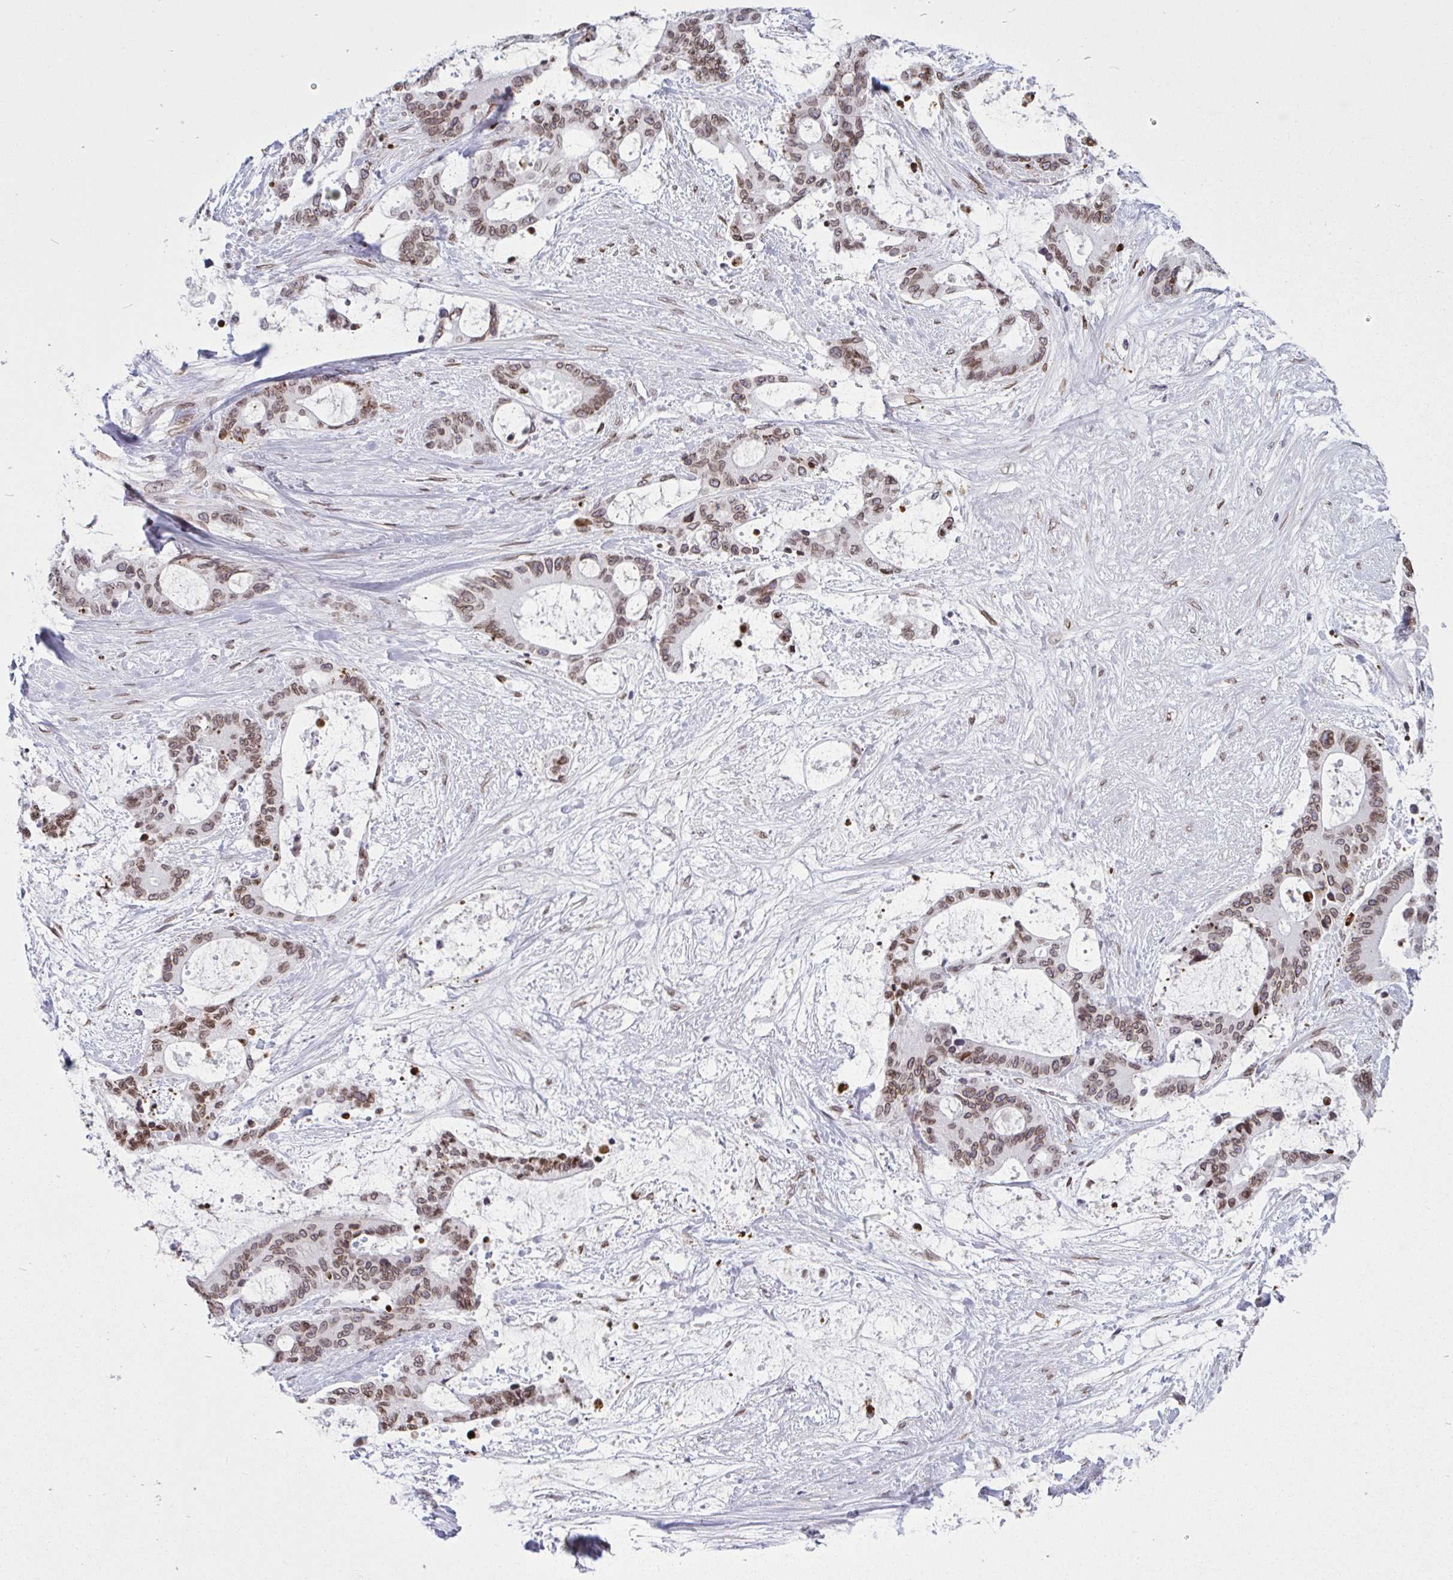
{"staining": {"intensity": "moderate", "quantity": ">75%", "location": "cytoplasmic/membranous,nuclear"}, "tissue": "liver cancer", "cell_type": "Tumor cells", "image_type": "cancer", "snomed": [{"axis": "morphology", "description": "Normal tissue, NOS"}, {"axis": "morphology", "description": "Cholangiocarcinoma"}, {"axis": "topography", "description": "Liver"}, {"axis": "topography", "description": "Peripheral nerve tissue"}], "caption": "A brown stain highlights moderate cytoplasmic/membranous and nuclear positivity of a protein in liver cholangiocarcinoma tumor cells.", "gene": "LMNB2", "patient": {"sex": "female", "age": 73}}